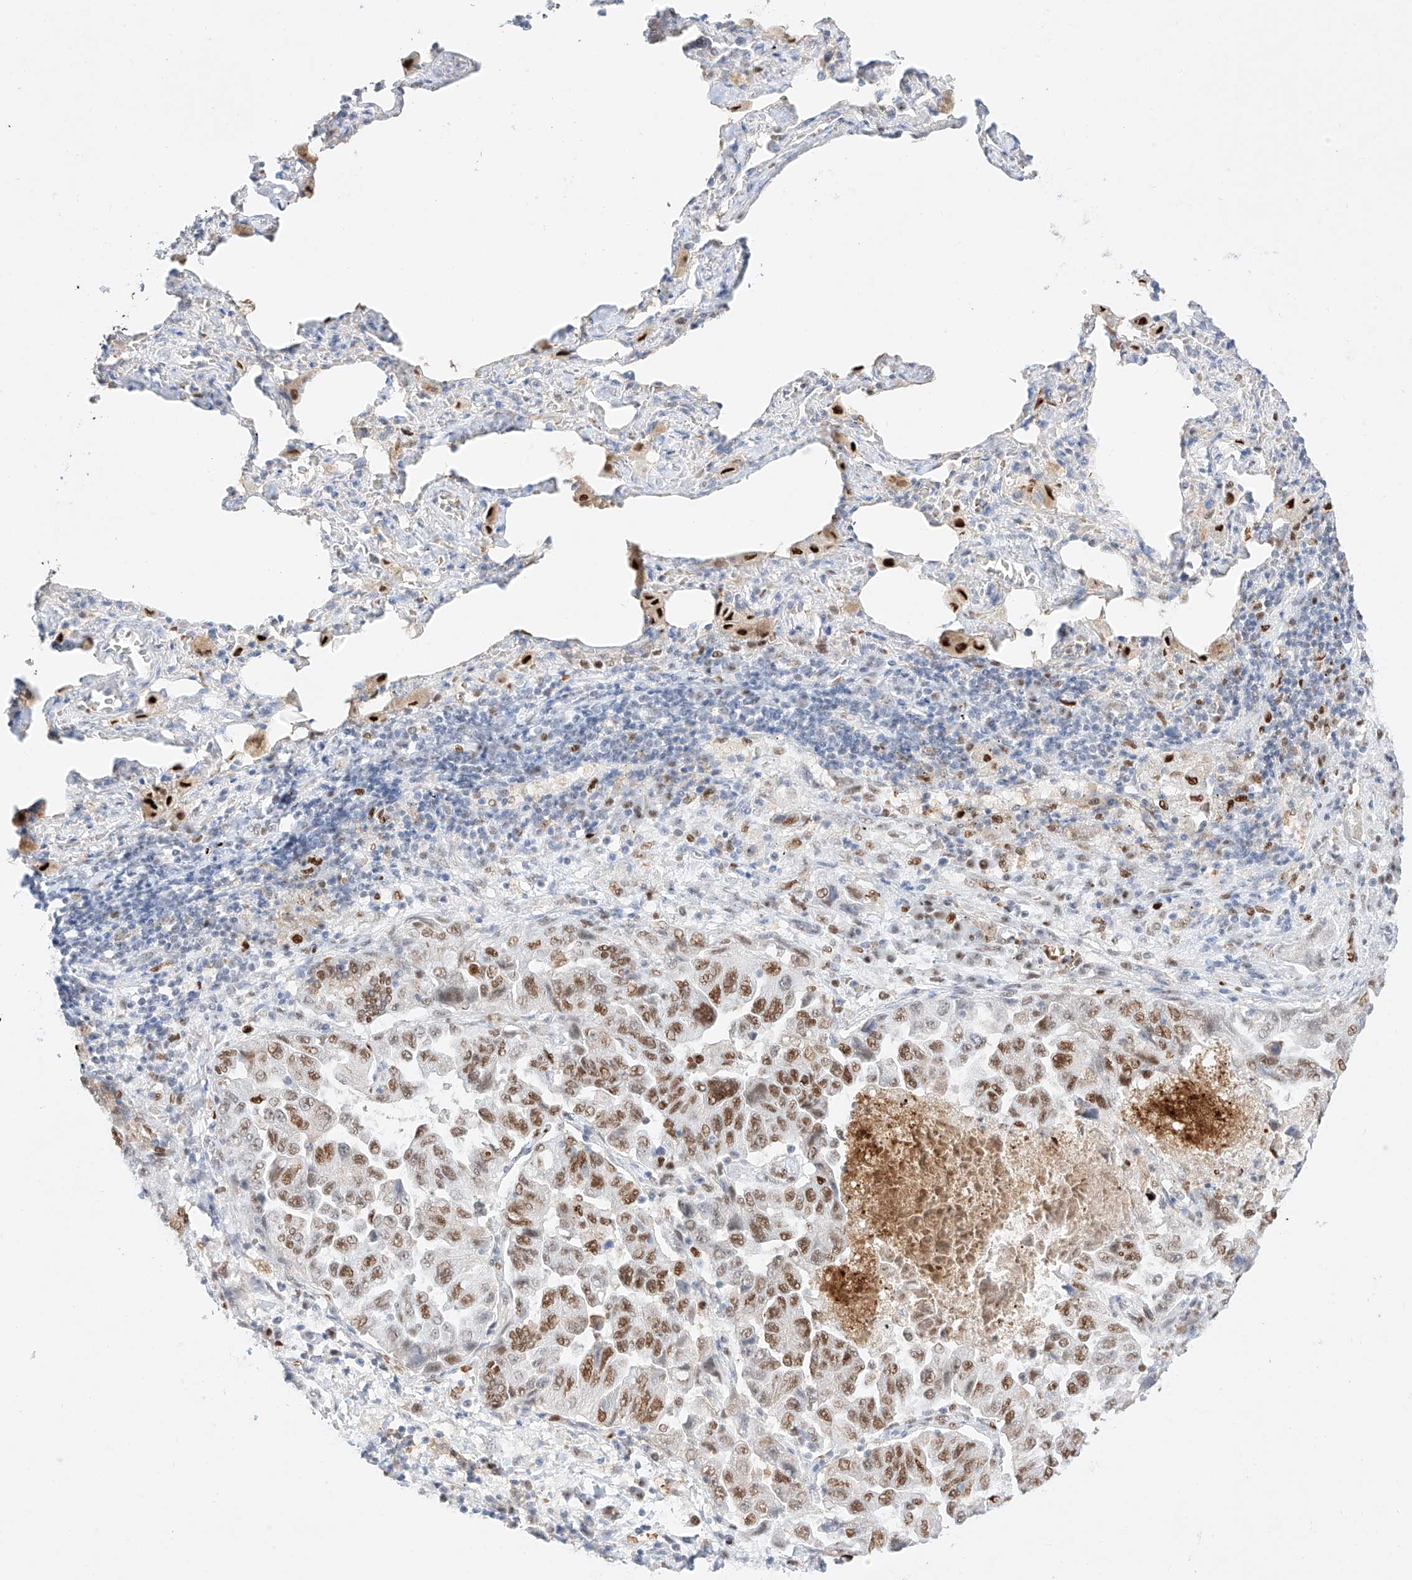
{"staining": {"intensity": "moderate", "quantity": ">75%", "location": "nuclear"}, "tissue": "lung cancer", "cell_type": "Tumor cells", "image_type": "cancer", "snomed": [{"axis": "morphology", "description": "Adenocarcinoma, NOS"}, {"axis": "topography", "description": "Lung"}], "caption": "Protein staining displays moderate nuclear positivity in approximately >75% of tumor cells in lung cancer.", "gene": "APIP", "patient": {"sex": "female", "age": 51}}